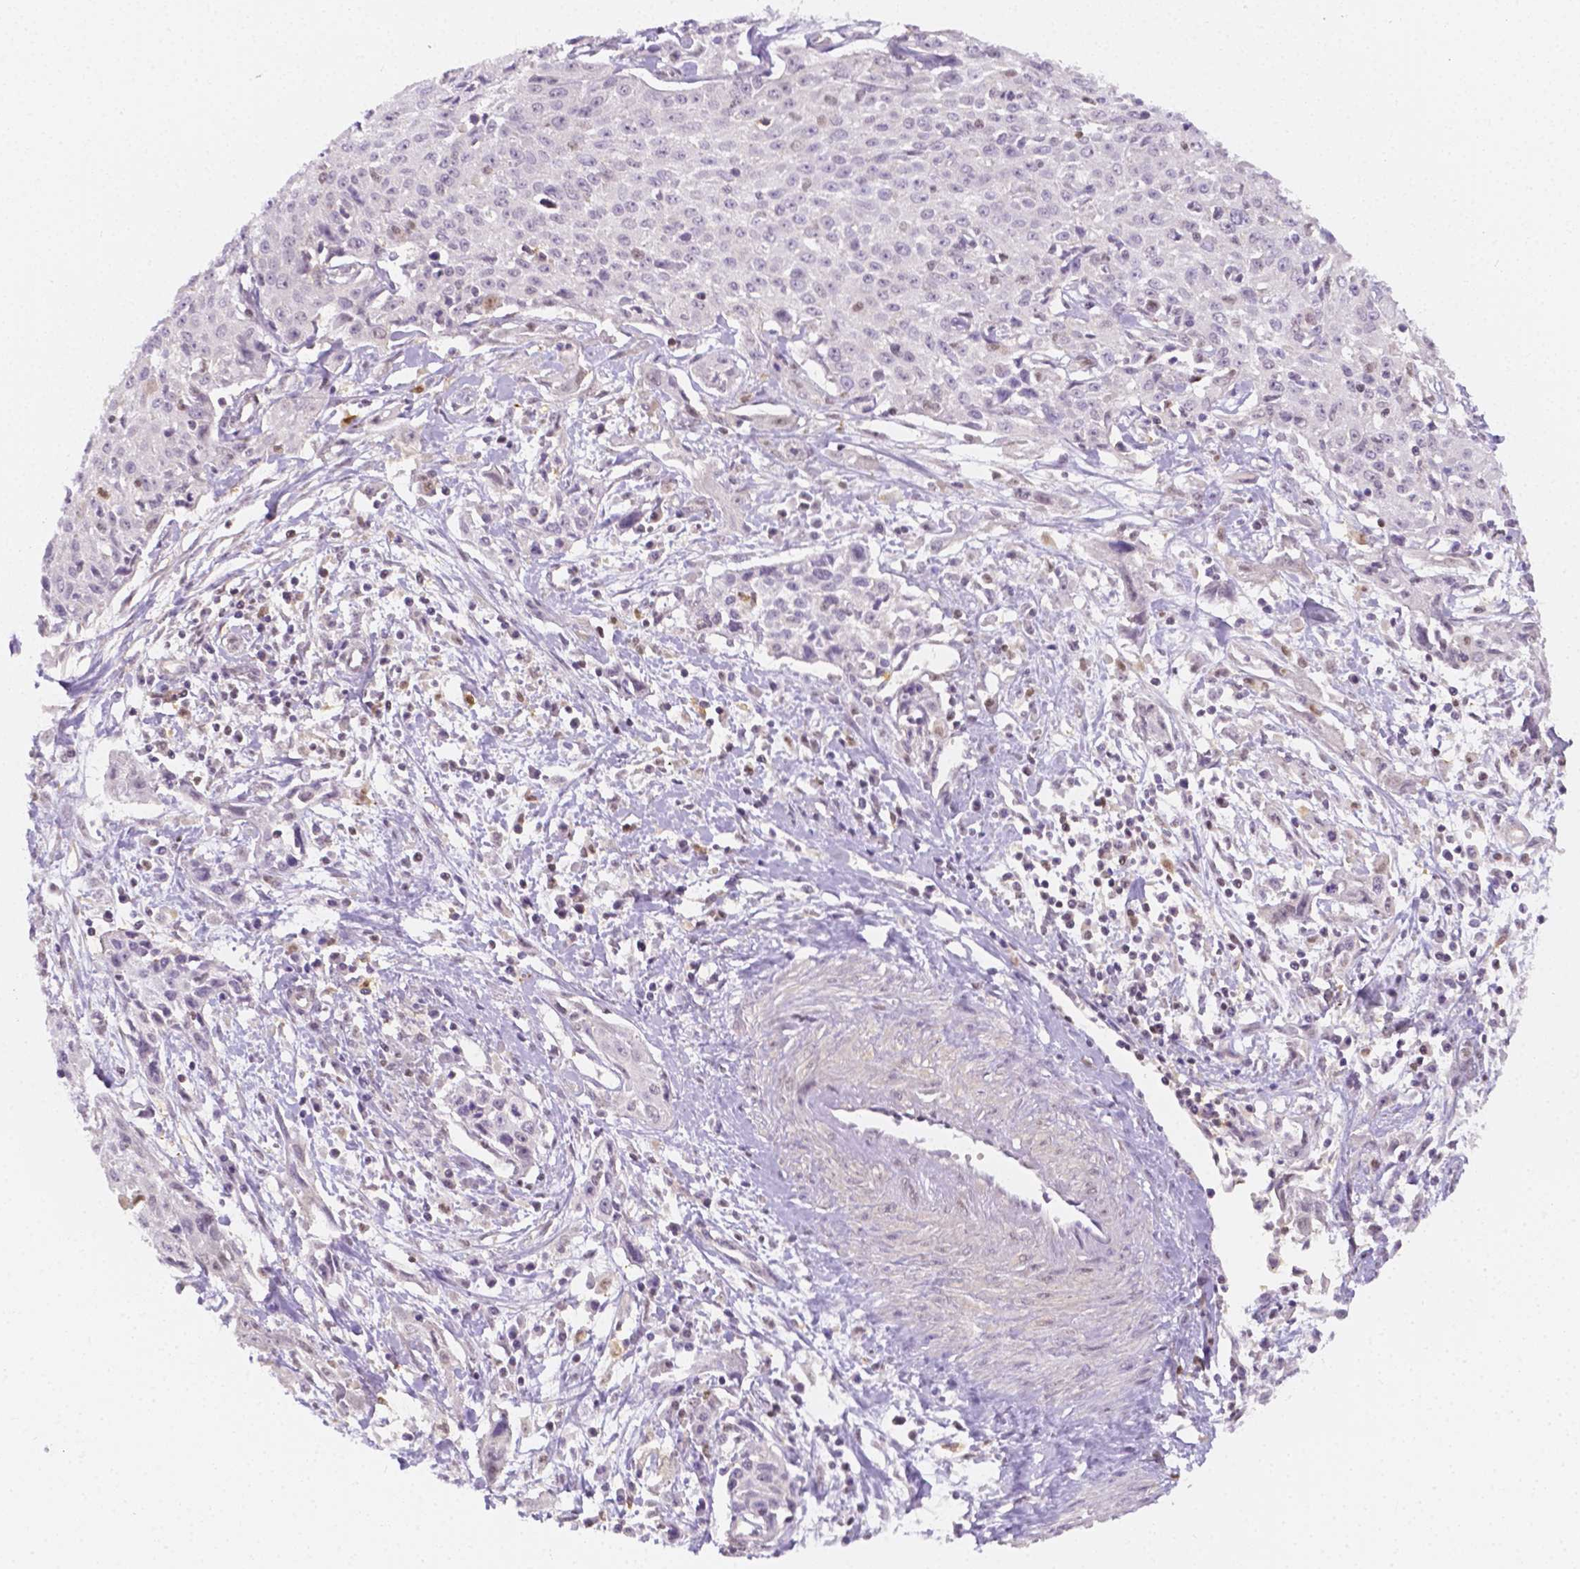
{"staining": {"intensity": "negative", "quantity": "none", "location": "none"}, "tissue": "cervical cancer", "cell_type": "Tumor cells", "image_type": "cancer", "snomed": [{"axis": "morphology", "description": "Squamous cell carcinoma, NOS"}, {"axis": "topography", "description": "Cervix"}], "caption": "IHC image of neoplastic tissue: human cervical squamous cell carcinoma stained with DAB (3,3'-diaminobenzidine) reveals no significant protein staining in tumor cells.", "gene": "SGTB", "patient": {"sex": "female", "age": 38}}